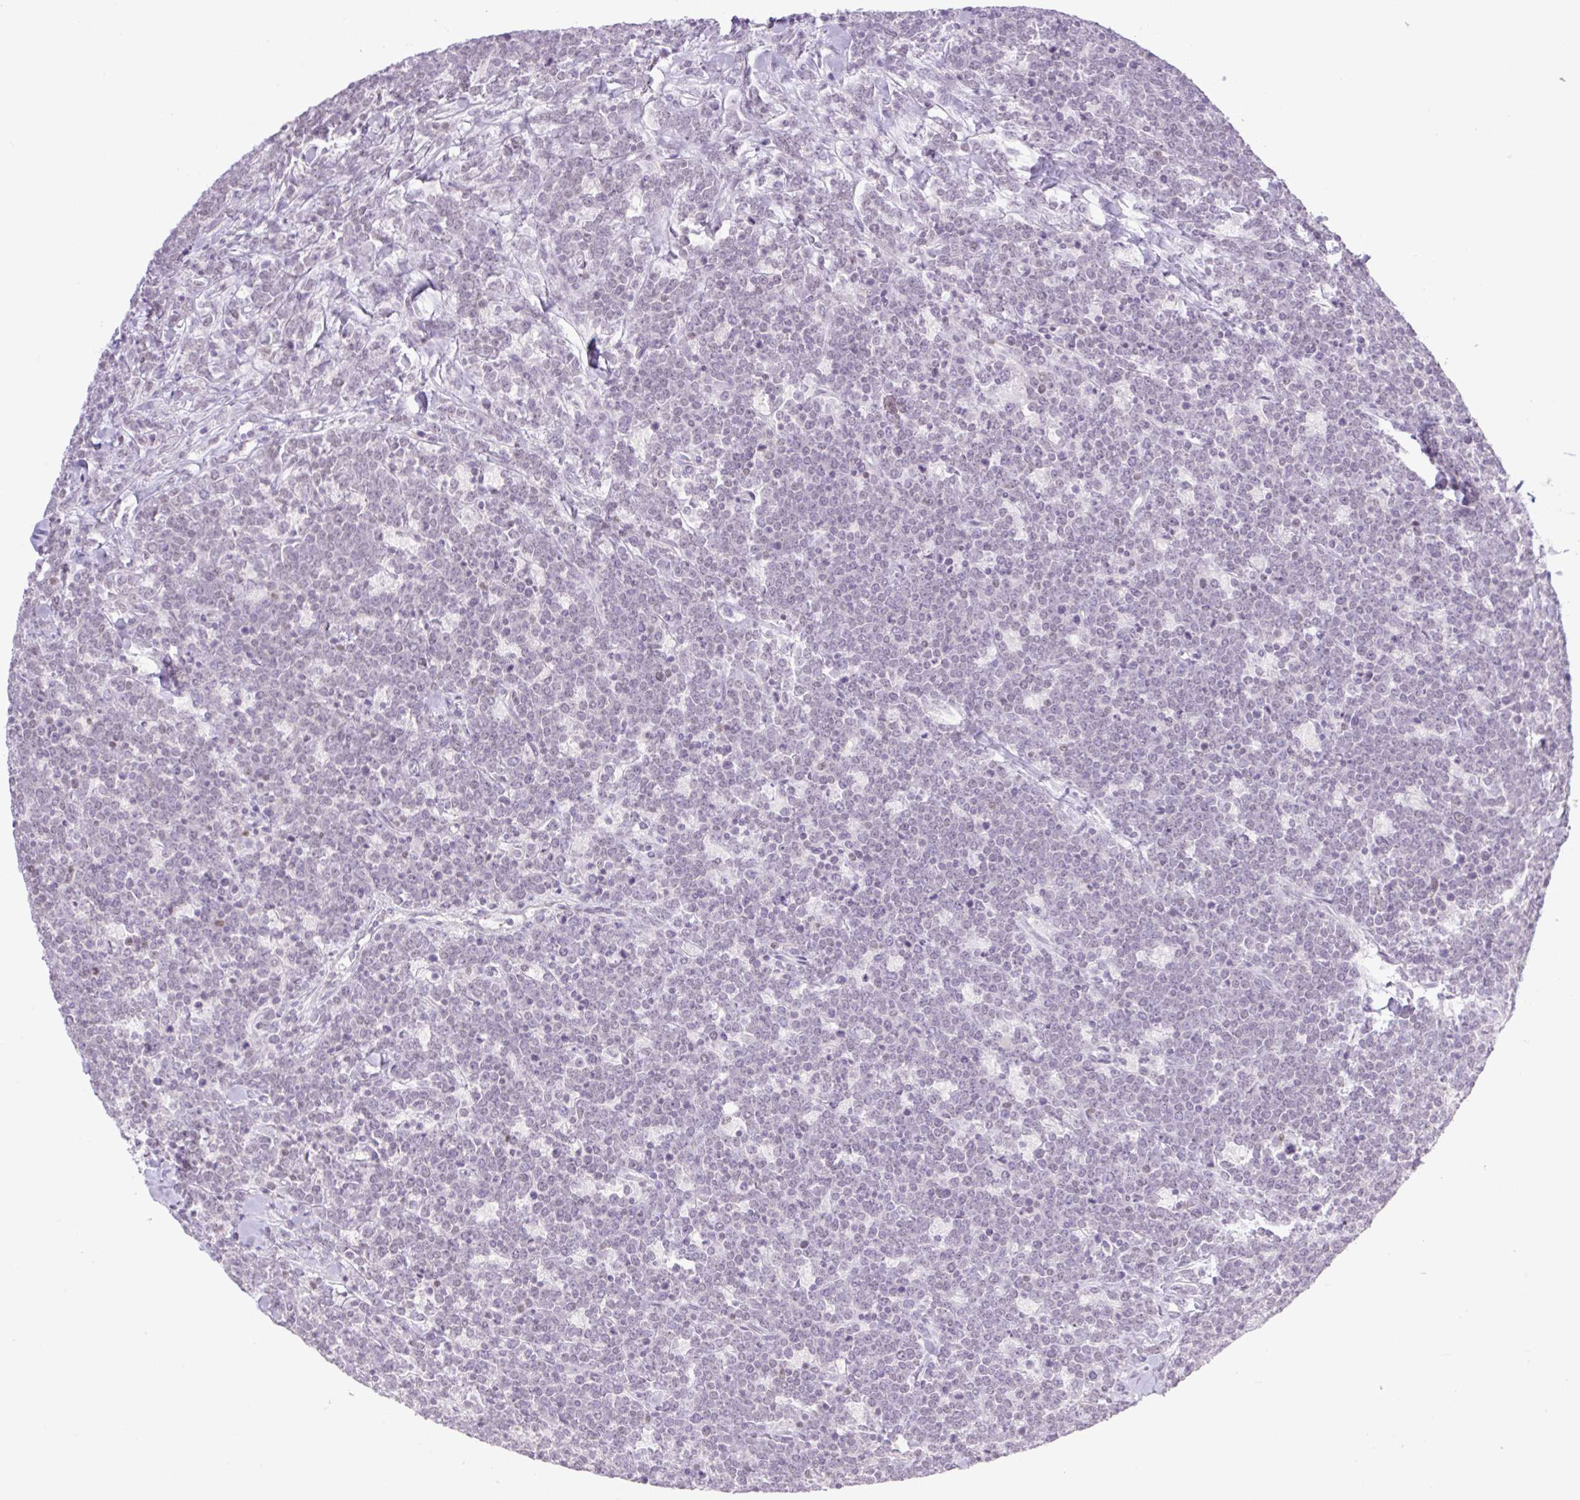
{"staining": {"intensity": "negative", "quantity": "none", "location": "none"}, "tissue": "lymphoma", "cell_type": "Tumor cells", "image_type": "cancer", "snomed": [{"axis": "morphology", "description": "Malignant lymphoma, non-Hodgkin's type, High grade"}, {"axis": "topography", "description": "Small intestine"}], "caption": "High magnification brightfield microscopy of high-grade malignant lymphoma, non-Hodgkin's type stained with DAB (3,3'-diaminobenzidine) (brown) and counterstained with hematoxylin (blue): tumor cells show no significant positivity.", "gene": "TLE3", "patient": {"sex": "male", "age": 8}}